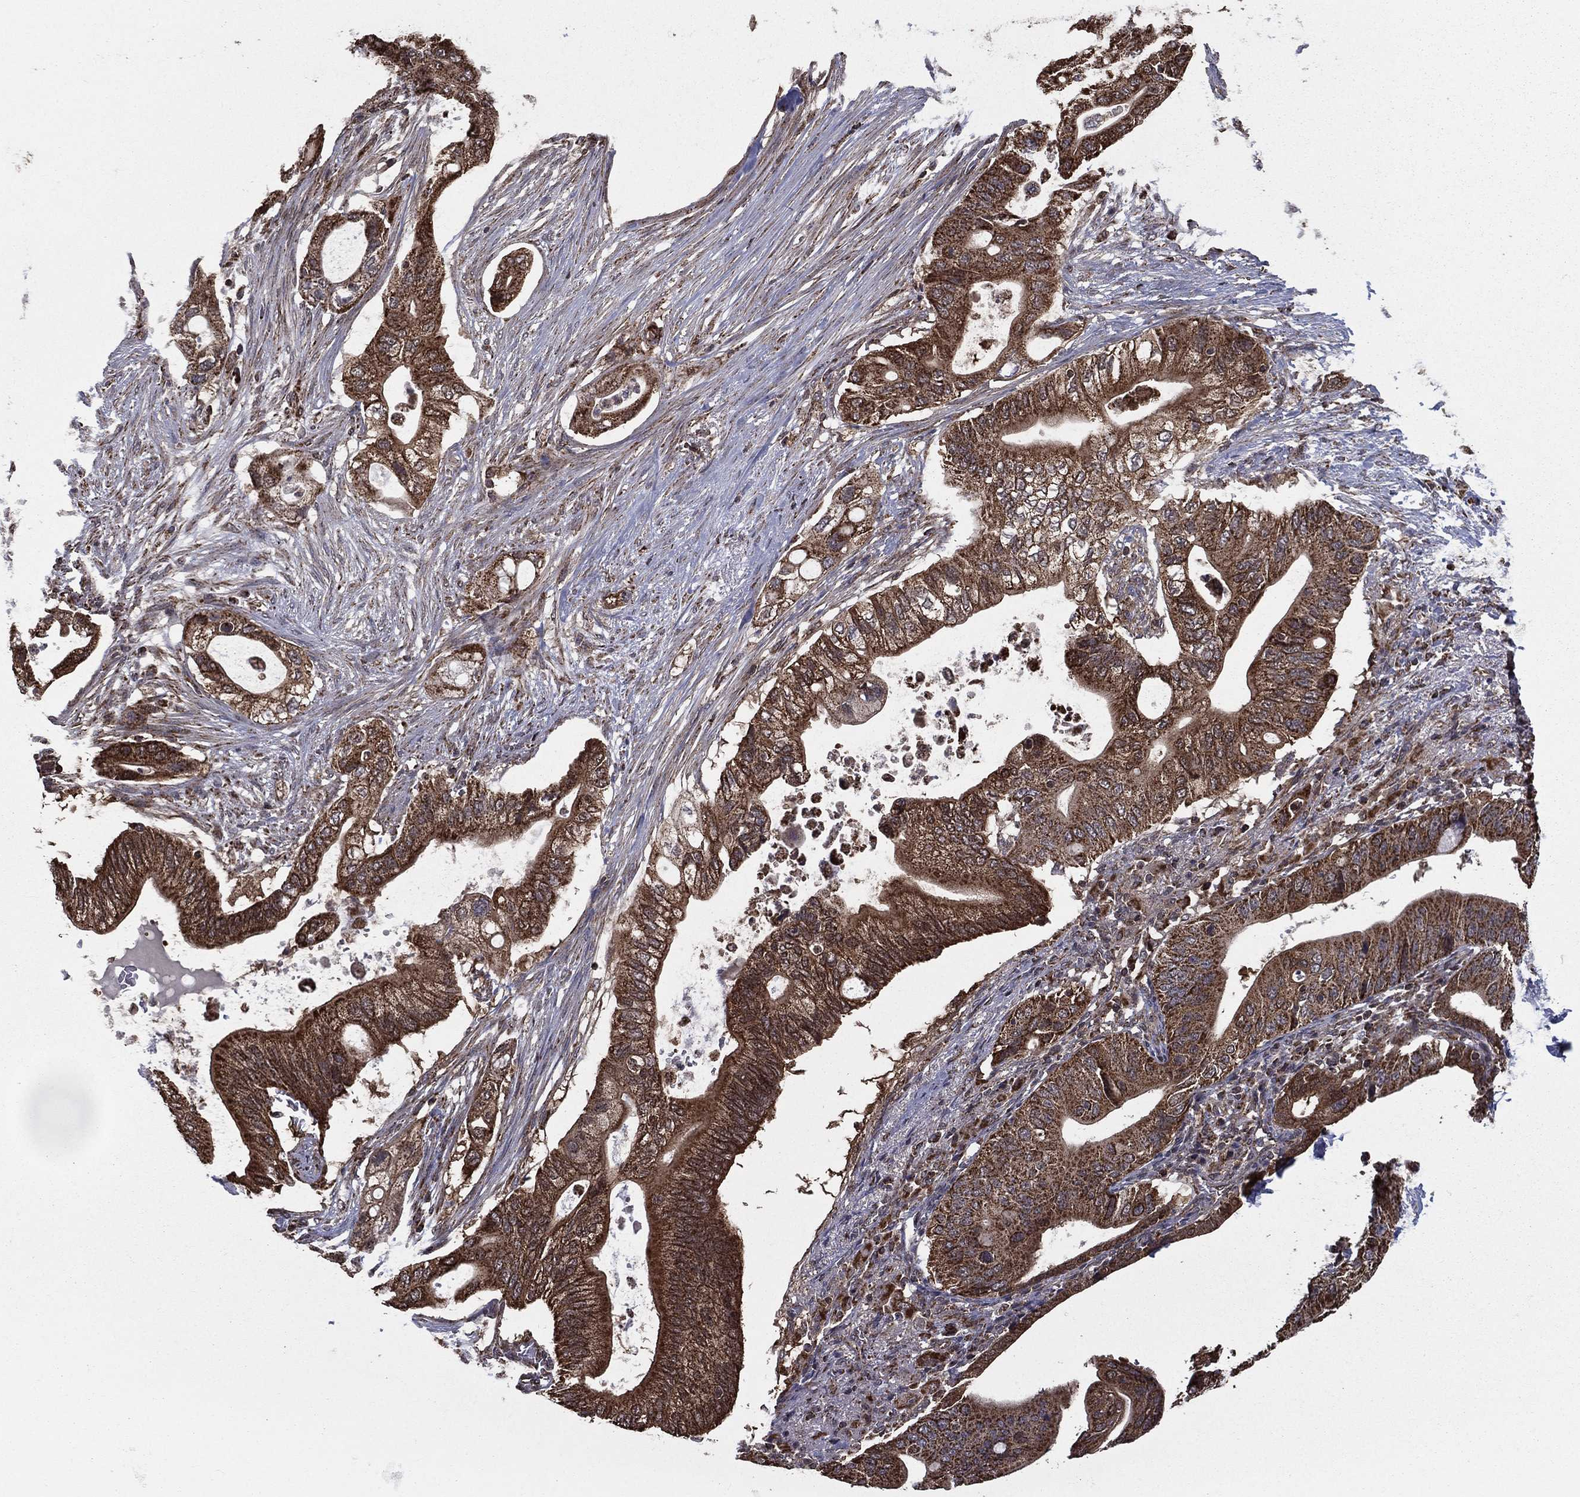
{"staining": {"intensity": "strong", "quantity": ">75%", "location": "cytoplasmic/membranous"}, "tissue": "pancreatic cancer", "cell_type": "Tumor cells", "image_type": "cancer", "snomed": [{"axis": "morphology", "description": "Adenocarcinoma, NOS"}, {"axis": "topography", "description": "Pancreas"}], "caption": "Pancreatic cancer (adenocarcinoma) was stained to show a protein in brown. There is high levels of strong cytoplasmic/membranous expression in about >75% of tumor cells. Immunohistochemistry stains the protein in brown and the nuclei are stained blue.", "gene": "RIGI", "patient": {"sex": "female", "age": 72}}